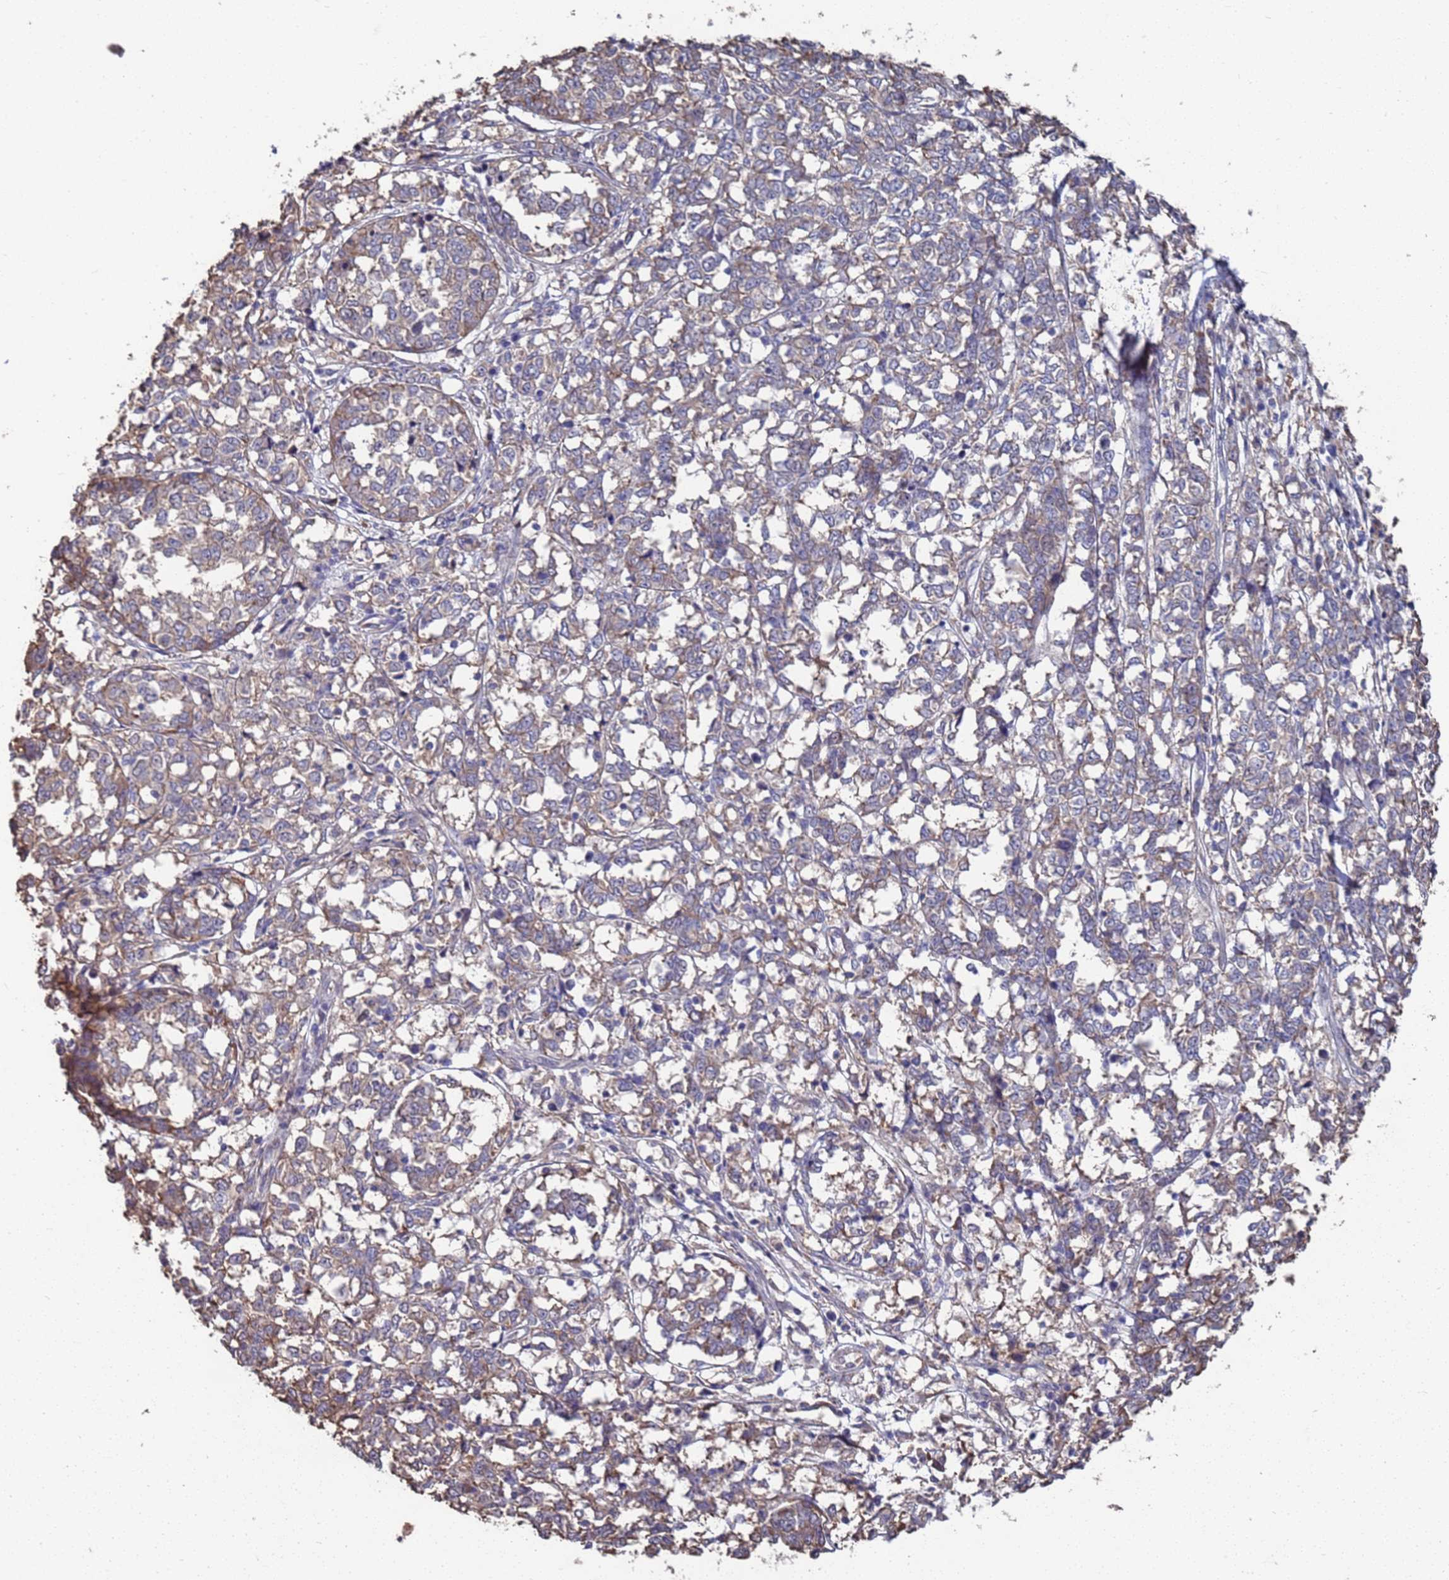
{"staining": {"intensity": "weak", "quantity": ">75%", "location": "cytoplasmic/membranous"}, "tissue": "melanoma", "cell_type": "Tumor cells", "image_type": "cancer", "snomed": [{"axis": "morphology", "description": "Malignant melanoma, NOS"}, {"axis": "topography", "description": "Skin"}], "caption": "Weak cytoplasmic/membranous expression for a protein is identified in about >75% of tumor cells of melanoma using immunohistochemistry.", "gene": "CFAP119", "patient": {"sex": "female", "age": 72}}